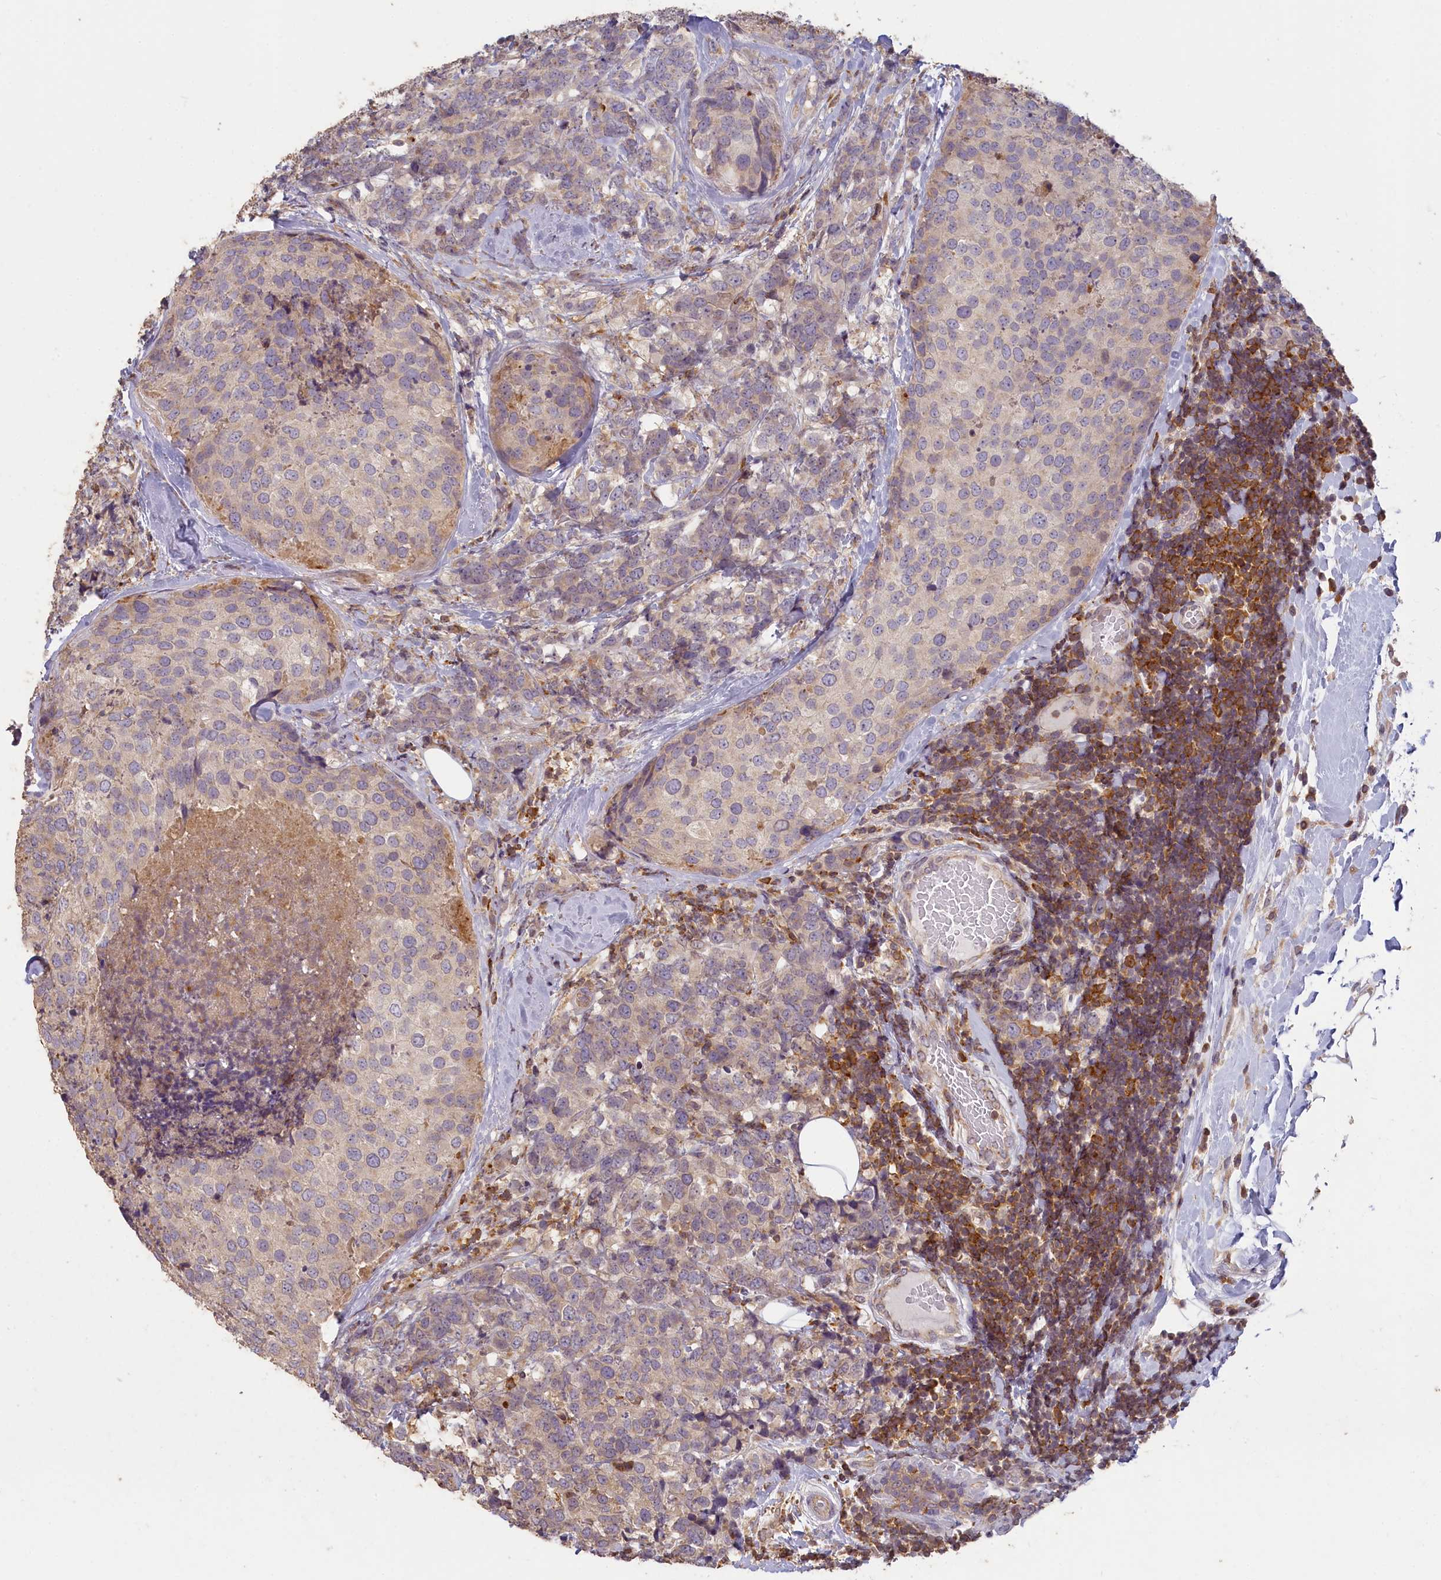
{"staining": {"intensity": "negative", "quantity": "none", "location": "none"}, "tissue": "breast cancer", "cell_type": "Tumor cells", "image_type": "cancer", "snomed": [{"axis": "morphology", "description": "Lobular carcinoma"}, {"axis": "topography", "description": "Breast"}], "caption": "This is an immunohistochemistry photomicrograph of human lobular carcinoma (breast). There is no positivity in tumor cells.", "gene": "MADD", "patient": {"sex": "female", "age": 59}}